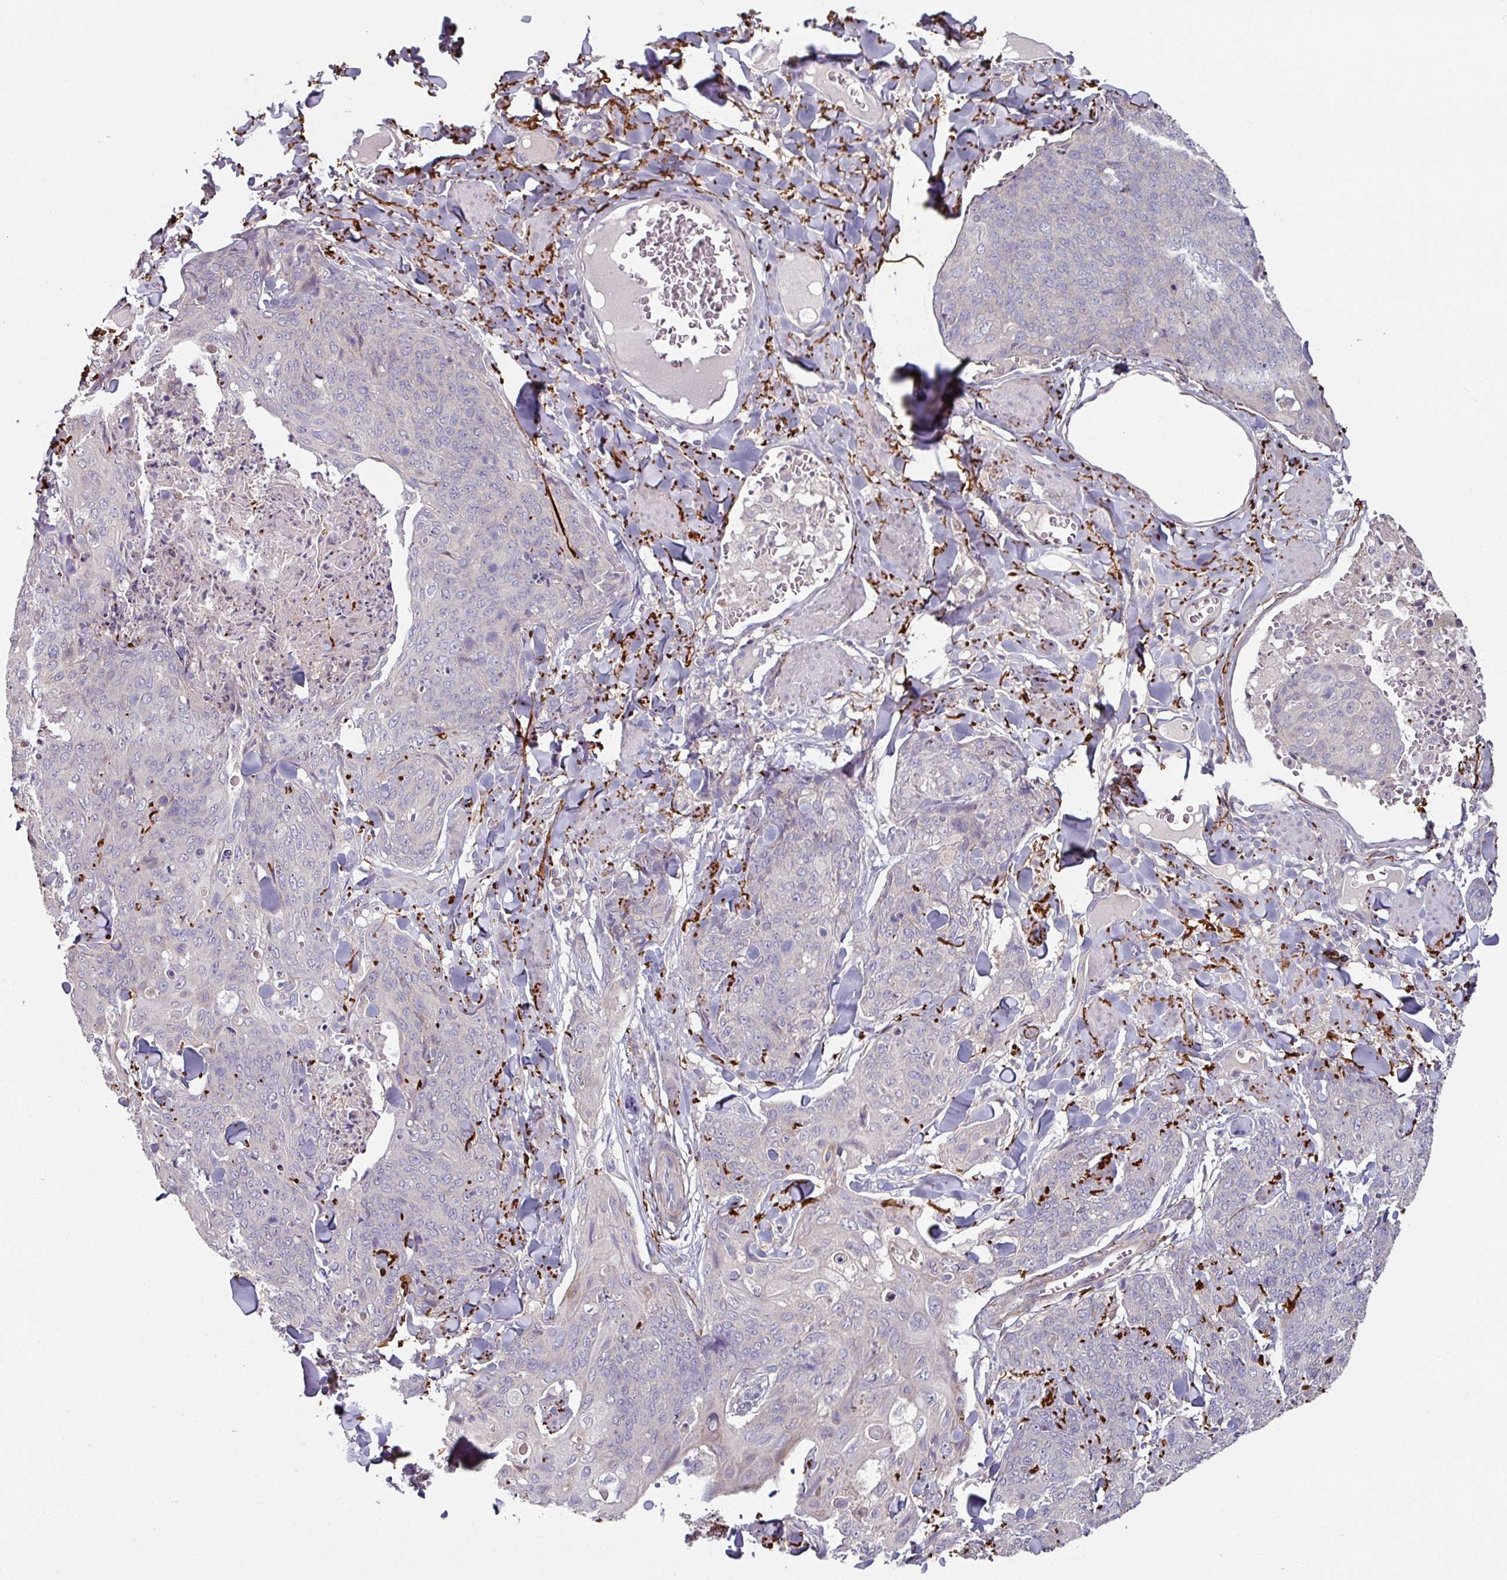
{"staining": {"intensity": "negative", "quantity": "none", "location": "none"}, "tissue": "skin cancer", "cell_type": "Tumor cells", "image_type": "cancer", "snomed": [{"axis": "morphology", "description": "Squamous cell carcinoma, NOS"}, {"axis": "topography", "description": "Skin"}, {"axis": "topography", "description": "Vulva"}], "caption": "Immunohistochemistry image of neoplastic tissue: skin cancer (squamous cell carcinoma) stained with DAB (3,3'-diaminobenzidine) exhibits no significant protein staining in tumor cells.", "gene": "MTMR14", "patient": {"sex": "female", "age": 85}}